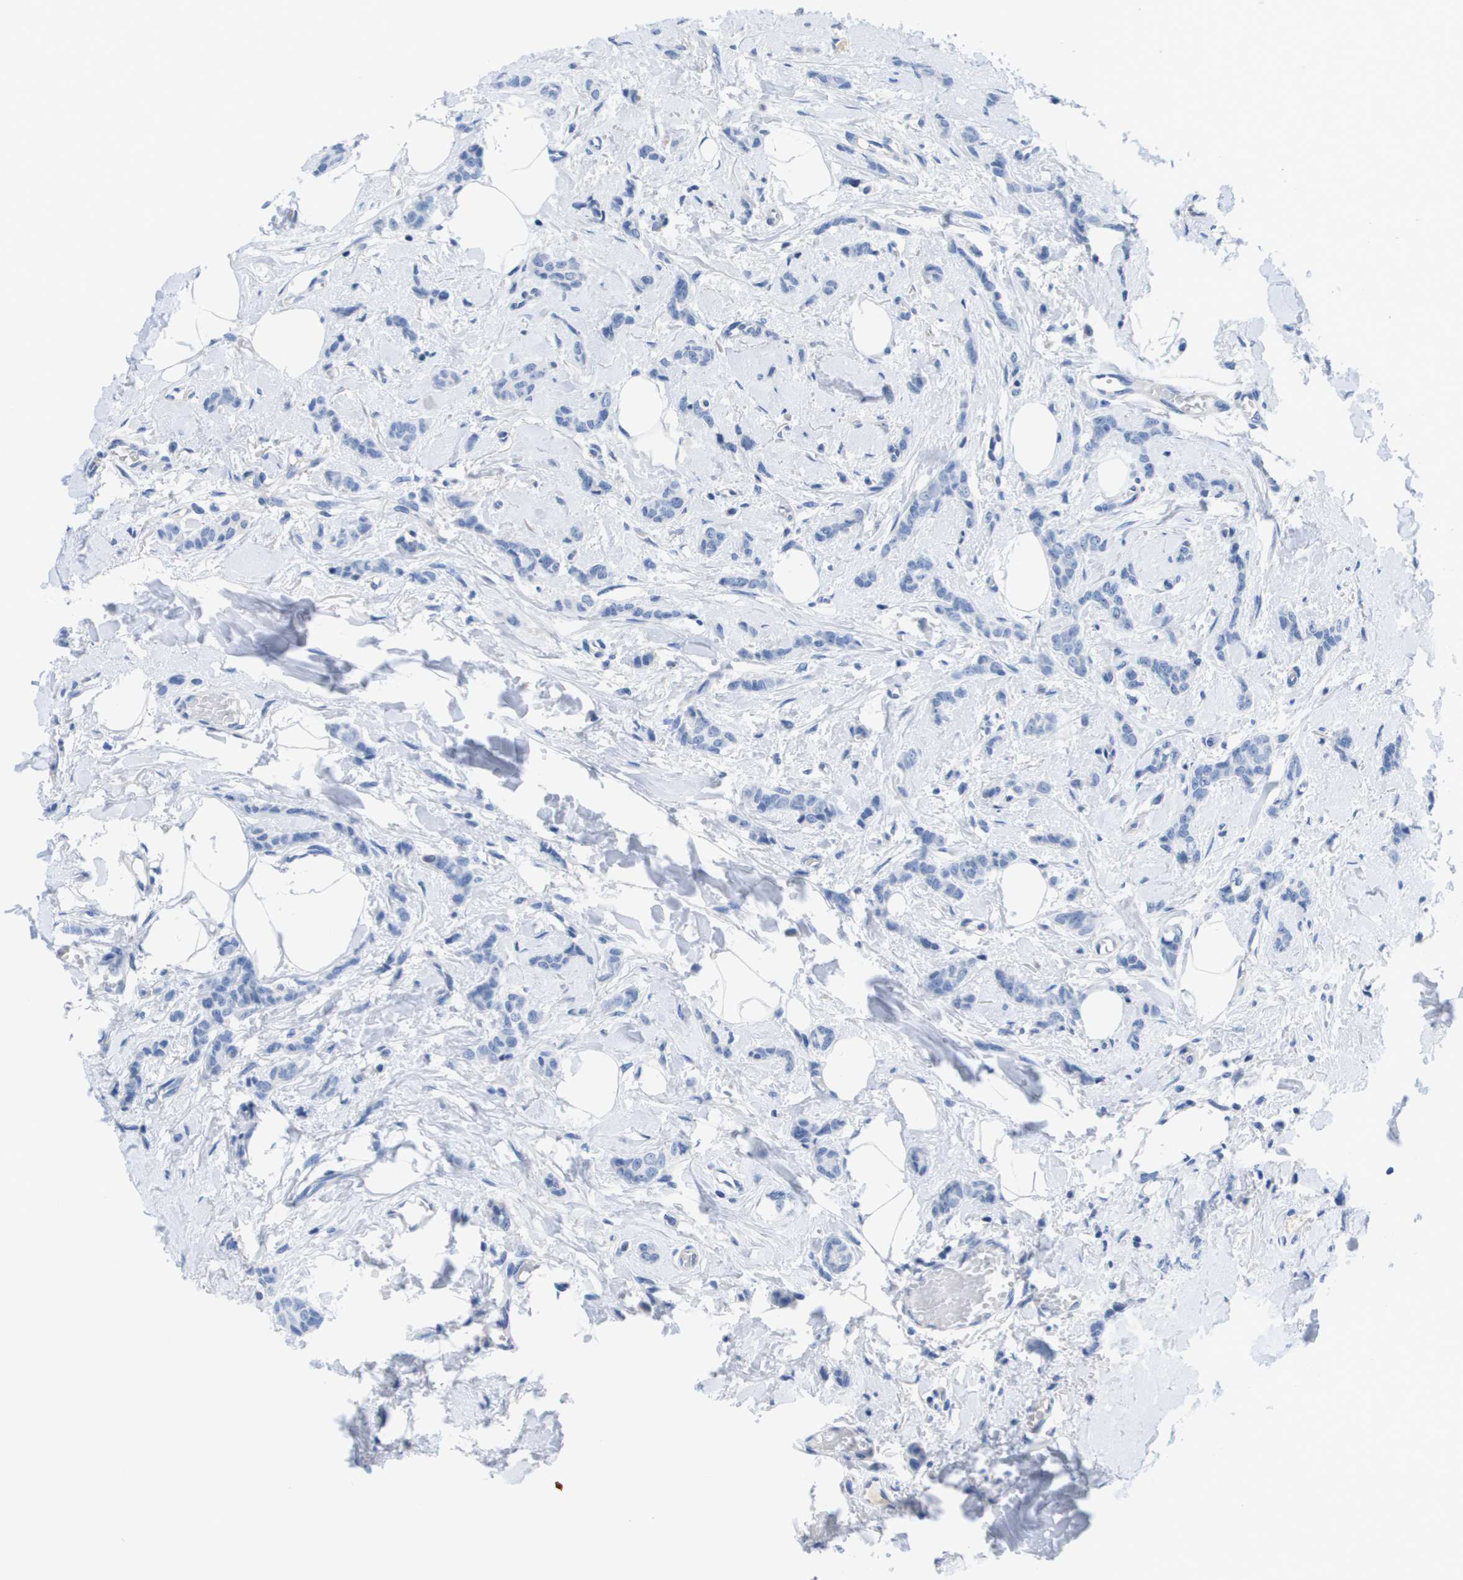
{"staining": {"intensity": "negative", "quantity": "none", "location": "none"}, "tissue": "breast cancer", "cell_type": "Tumor cells", "image_type": "cancer", "snomed": [{"axis": "morphology", "description": "Lobular carcinoma"}, {"axis": "topography", "description": "Skin"}, {"axis": "topography", "description": "Breast"}], "caption": "Breast lobular carcinoma stained for a protein using immunohistochemistry shows no expression tumor cells.", "gene": "APOA1", "patient": {"sex": "female", "age": 46}}